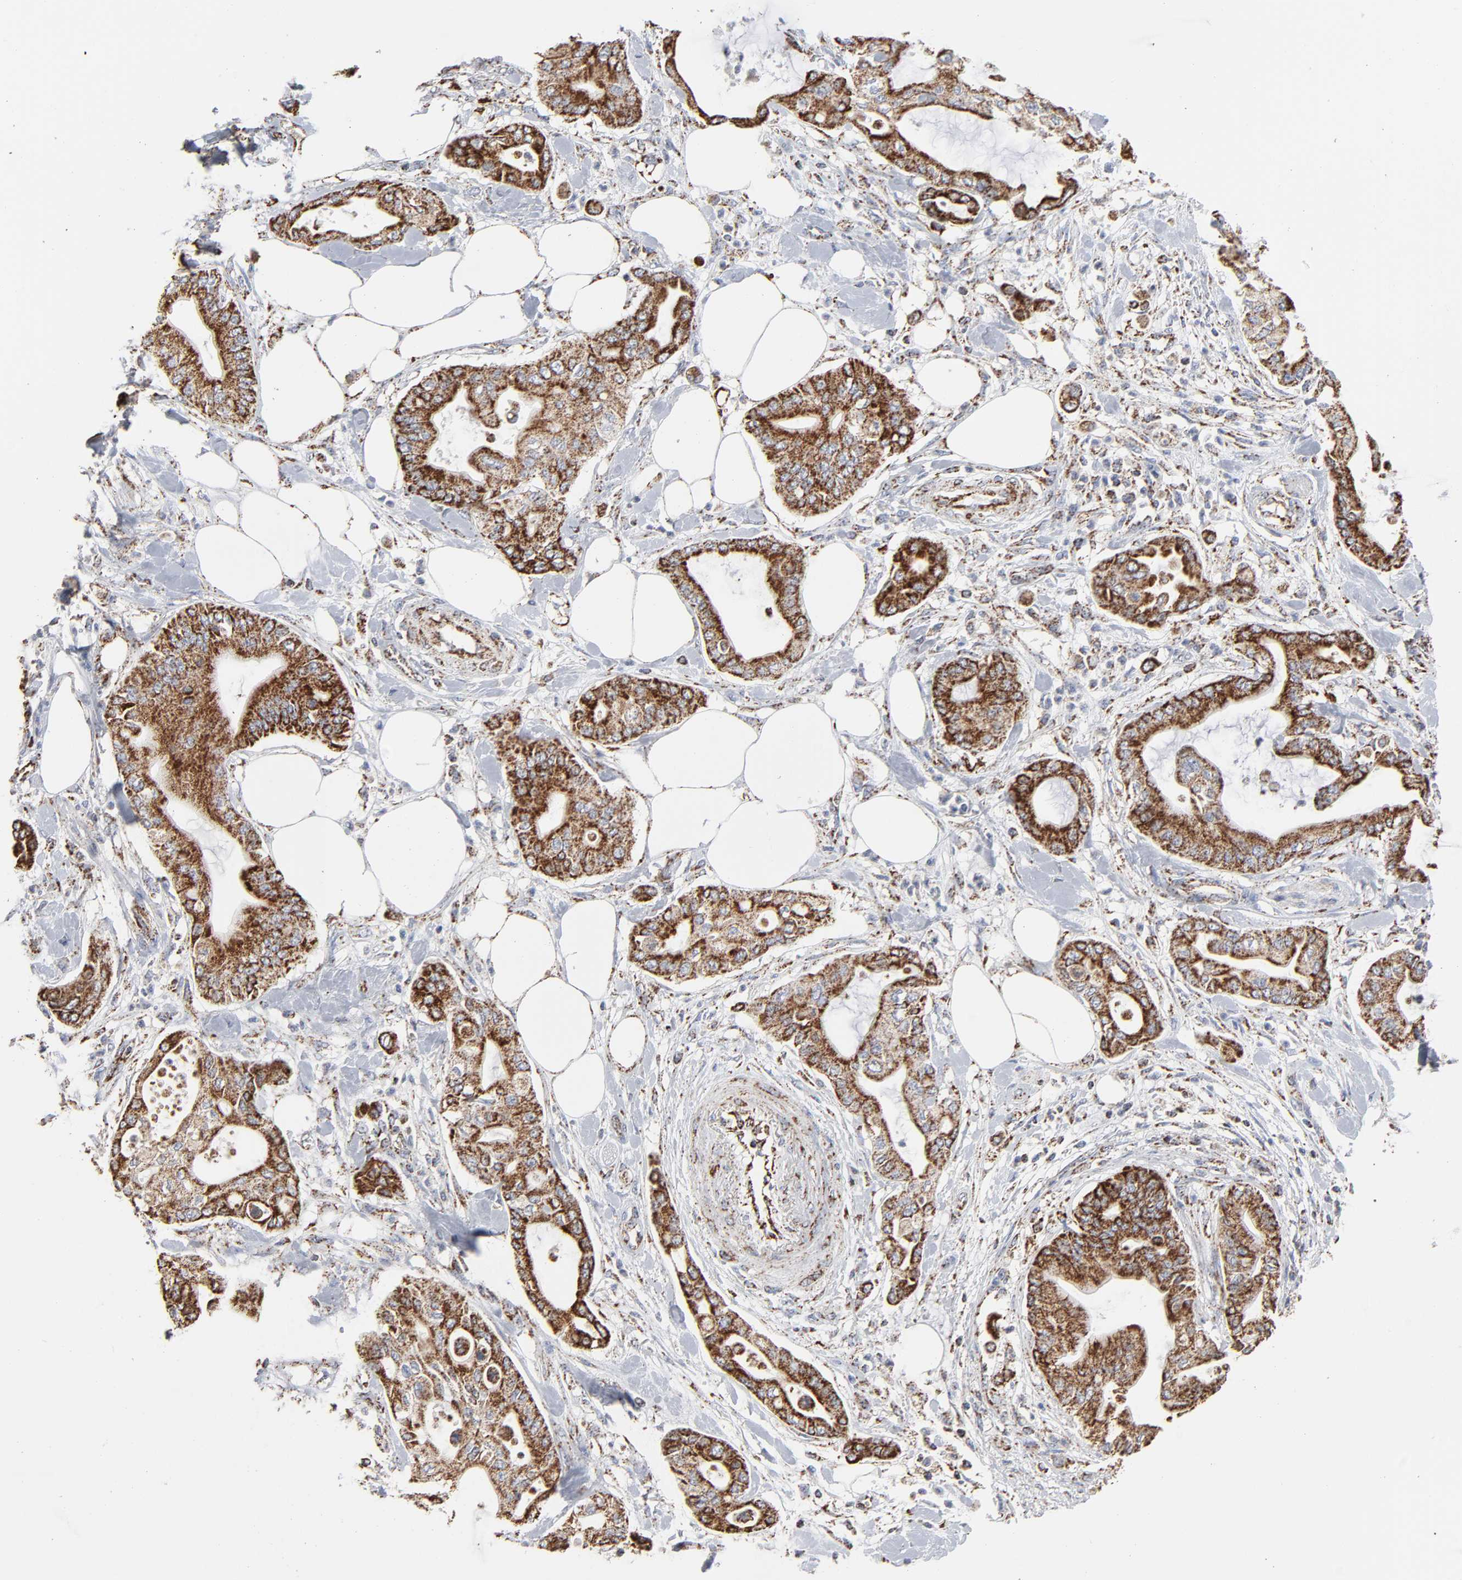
{"staining": {"intensity": "strong", "quantity": ">75%", "location": "cytoplasmic/membranous"}, "tissue": "pancreatic cancer", "cell_type": "Tumor cells", "image_type": "cancer", "snomed": [{"axis": "morphology", "description": "Adenocarcinoma, NOS"}, {"axis": "morphology", "description": "Adenocarcinoma, metastatic, NOS"}, {"axis": "topography", "description": "Lymph node"}, {"axis": "topography", "description": "Pancreas"}, {"axis": "topography", "description": "Duodenum"}], "caption": "Tumor cells reveal high levels of strong cytoplasmic/membranous staining in about >75% of cells in pancreatic cancer.", "gene": "UQCRC1", "patient": {"sex": "female", "age": 64}}